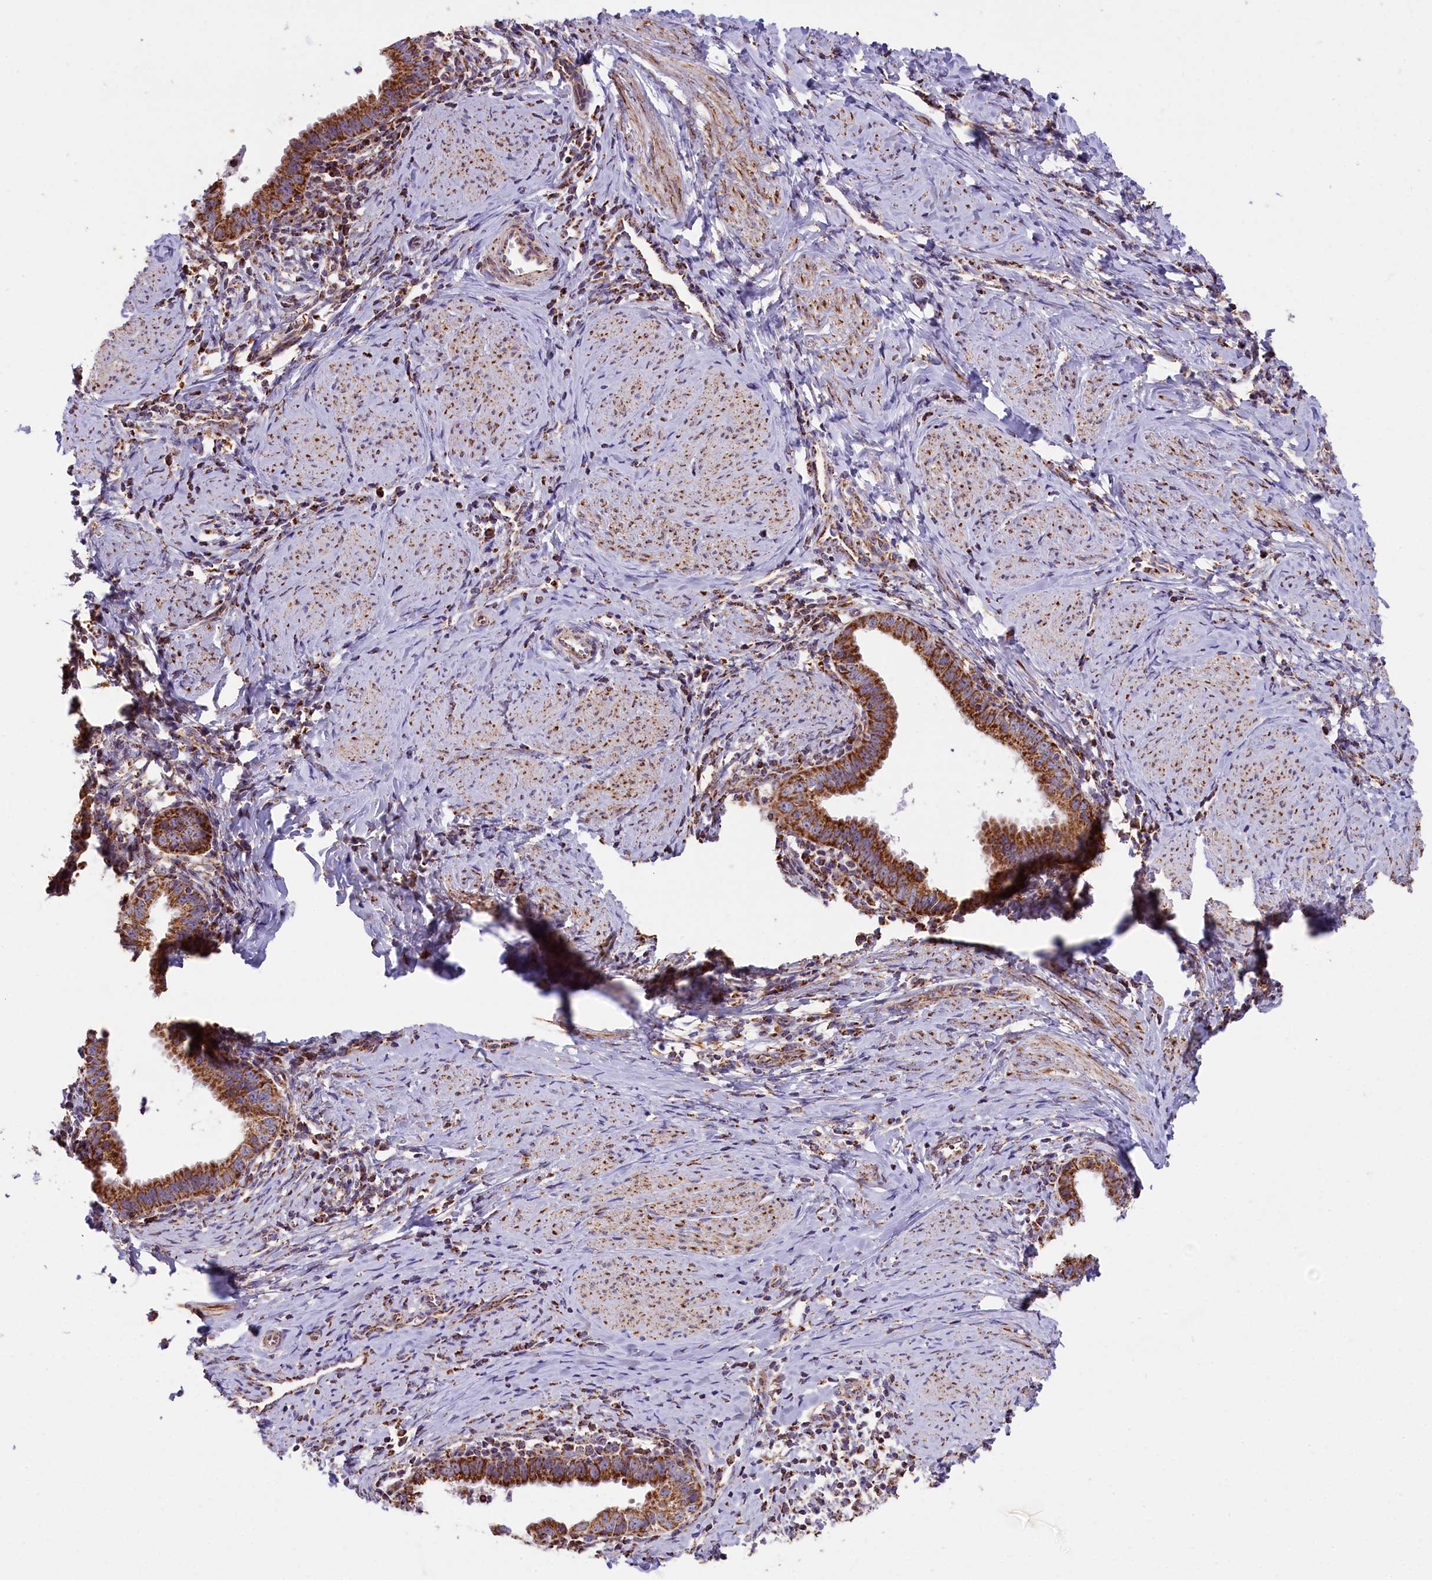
{"staining": {"intensity": "strong", "quantity": ">75%", "location": "cytoplasmic/membranous"}, "tissue": "cervical cancer", "cell_type": "Tumor cells", "image_type": "cancer", "snomed": [{"axis": "morphology", "description": "Adenocarcinoma, NOS"}, {"axis": "topography", "description": "Cervix"}], "caption": "Protein staining of adenocarcinoma (cervical) tissue shows strong cytoplasmic/membranous expression in approximately >75% of tumor cells.", "gene": "NDUFA8", "patient": {"sex": "female", "age": 36}}